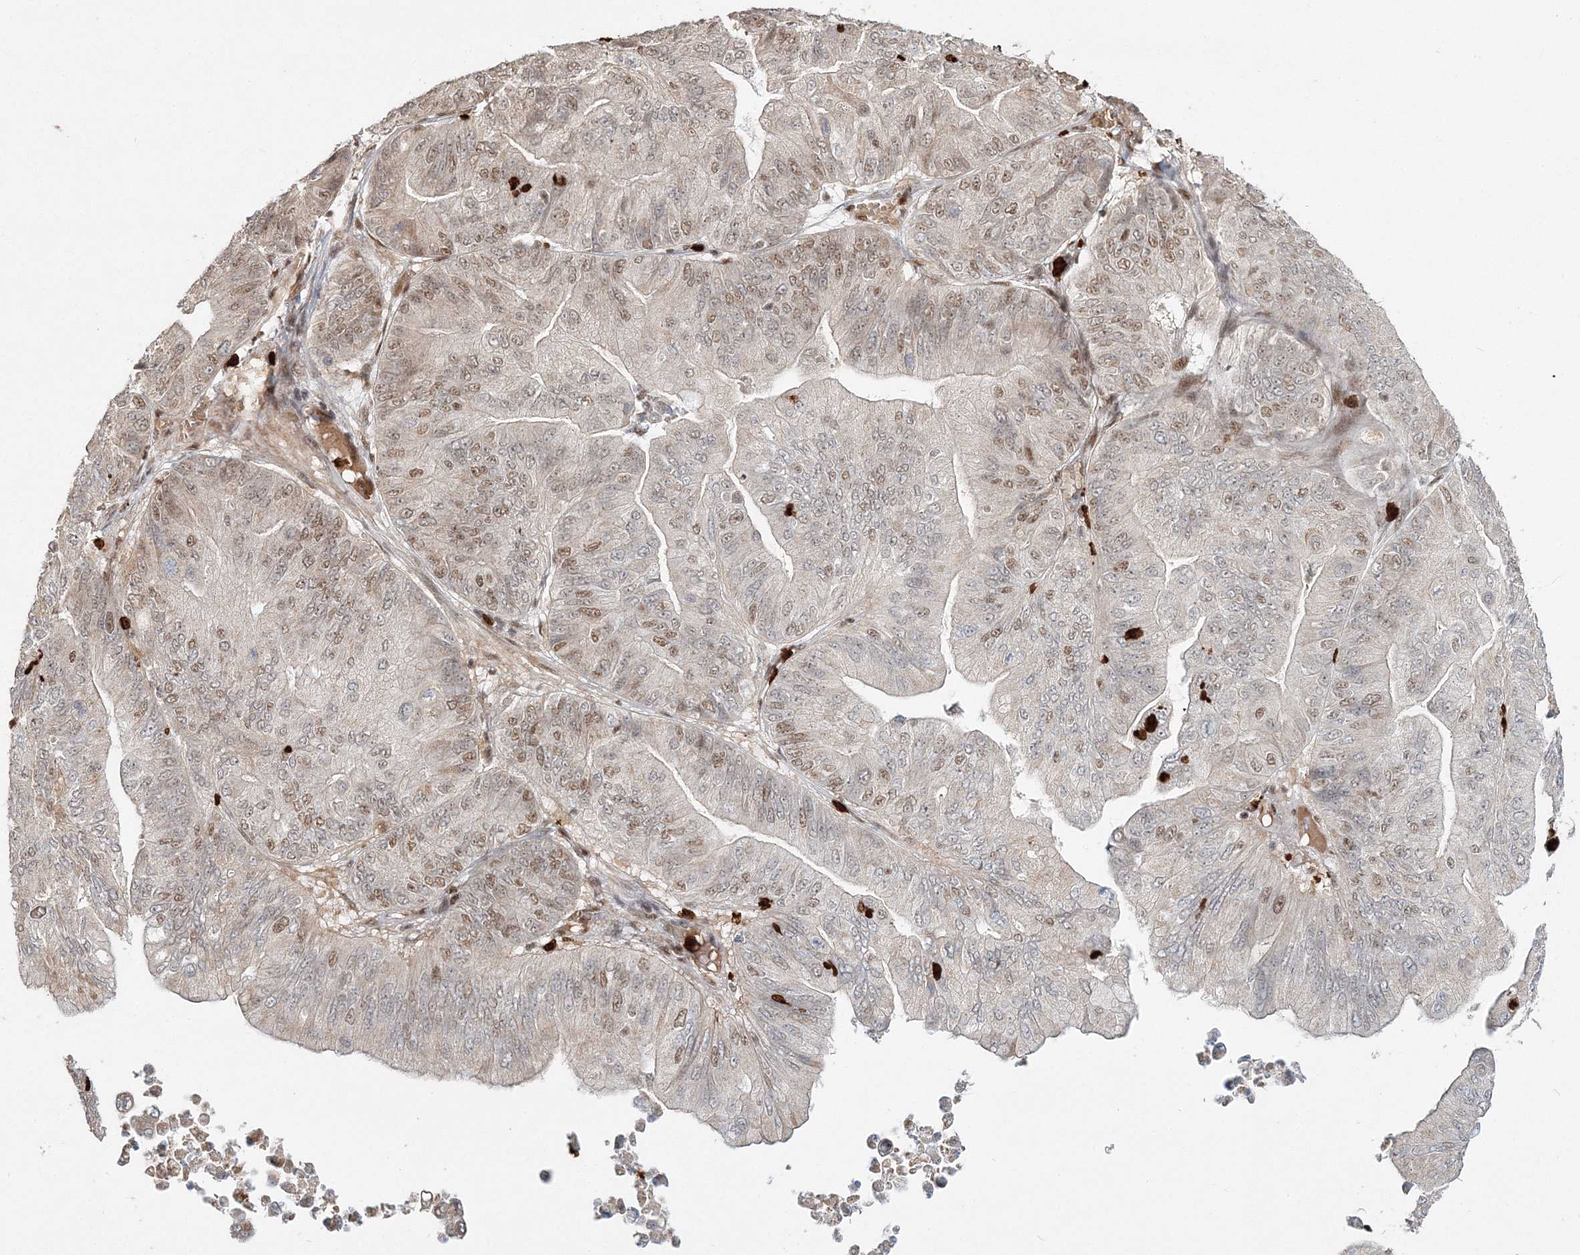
{"staining": {"intensity": "moderate", "quantity": "25%-75%", "location": "nuclear"}, "tissue": "ovarian cancer", "cell_type": "Tumor cells", "image_type": "cancer", "snomed": [{"axis": "morphology", "description": "Cystadenocarcinoma, mucinous, NOS"}, {"axis": "topography", "description": "Ovary"}], "caption": "A brown stain highlights moderate nuclear positivity of a protein in human ovarian cancer (mucinous cystadenocarcinoma) tumor cells.", "gene": "QRICH1", "patient": {"sex": "female", "age": 61}}